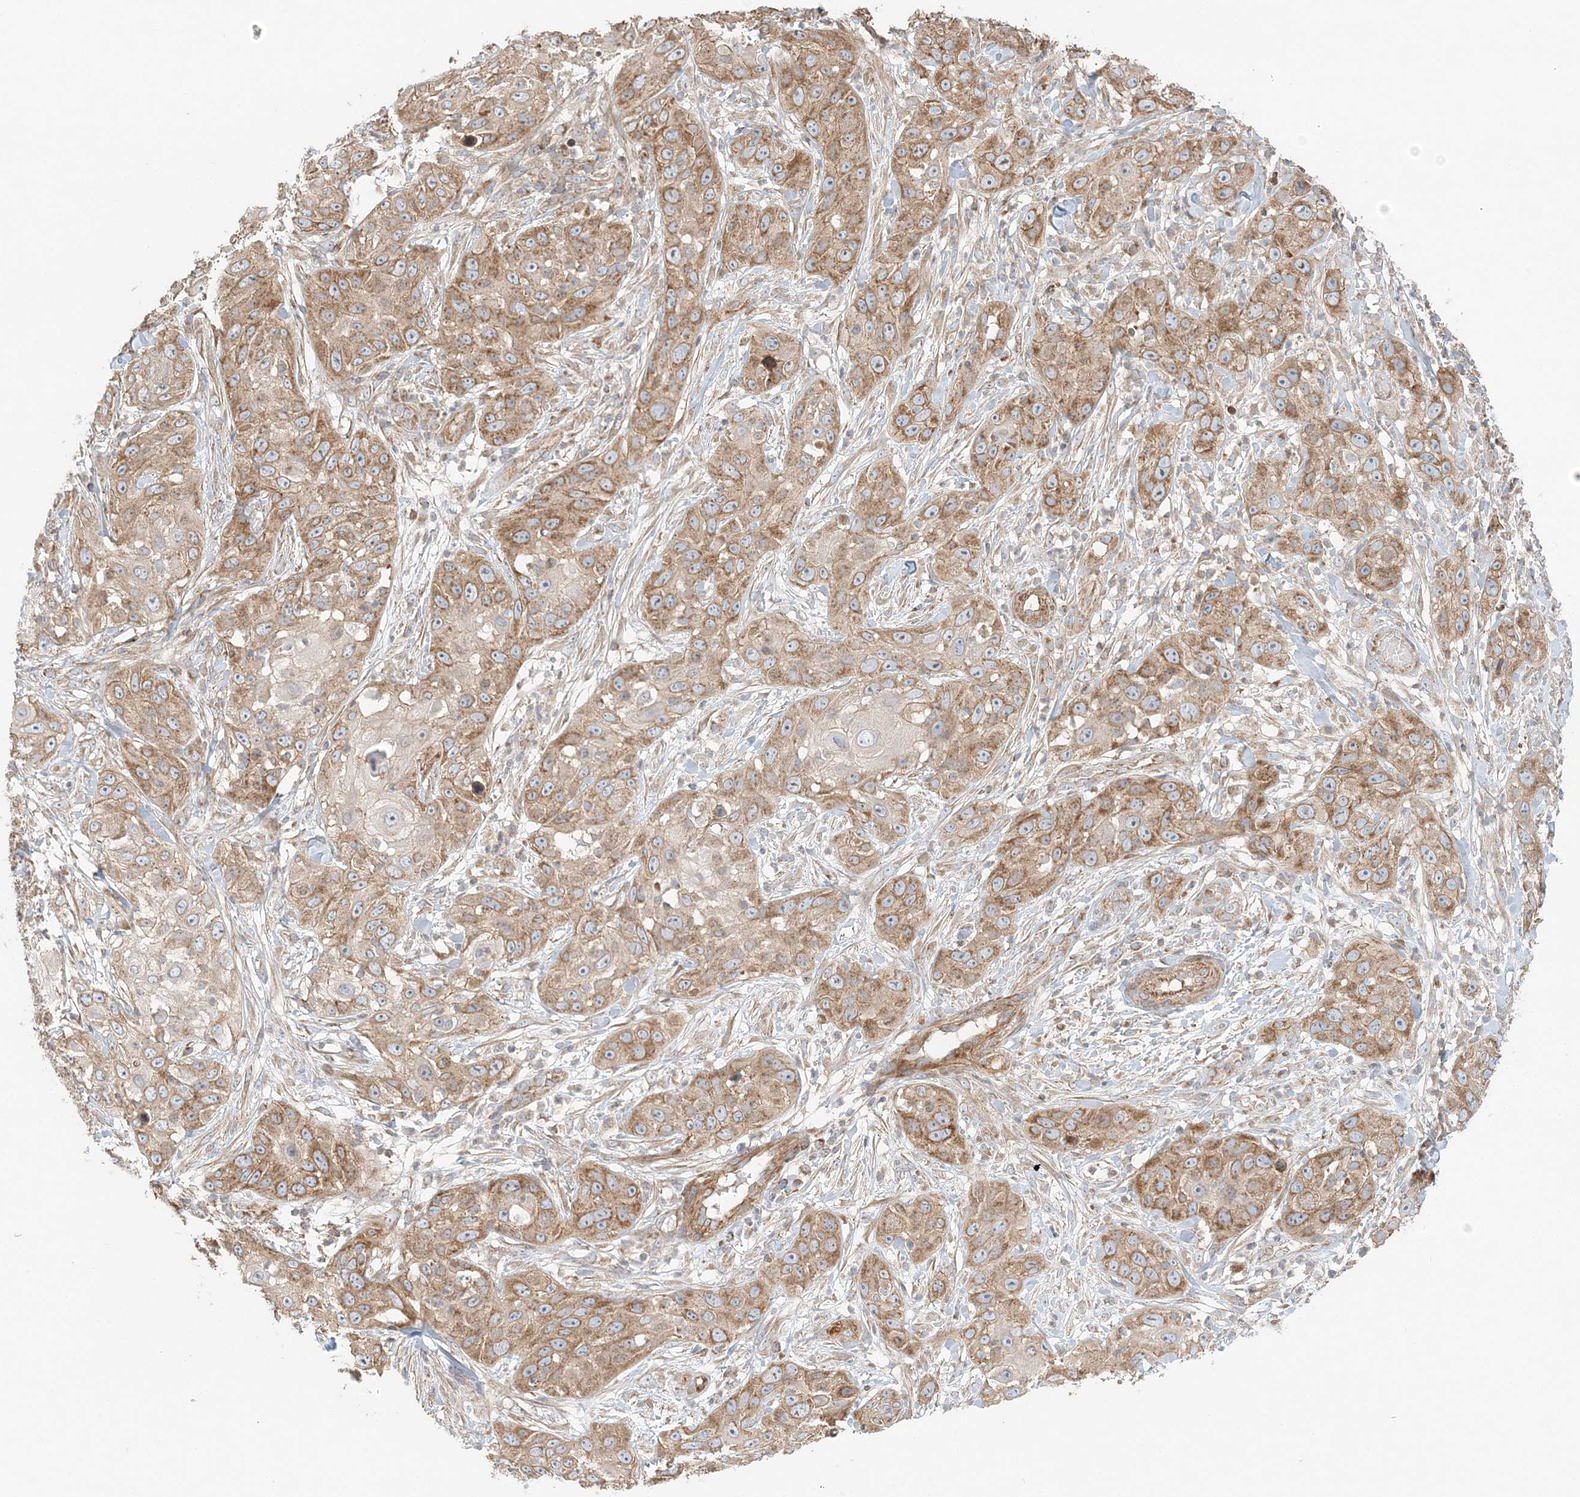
{"staining": {"intensity": "moderate", "quantity": ">75%", "location": "cytoplasmic/membranous"}, "tissue": "skin cancer", "cell_type": "Tumor cells", "image_type": "cancer", "snomed": [{"axis": "morphology", "description": "Squamous cell carcinoma, NOS"}, {"axis": "topography", "description": "Skin"}], "caption": "Immunohistochemical staining of human skin cancer (squamous cell carcinoma) shows medium levels of moderate cytoplasmic/membranous positivity in about >75% of tumor cells.", "gene": "KIAA0232", "patient": {"sex": "female", "age": 44}}